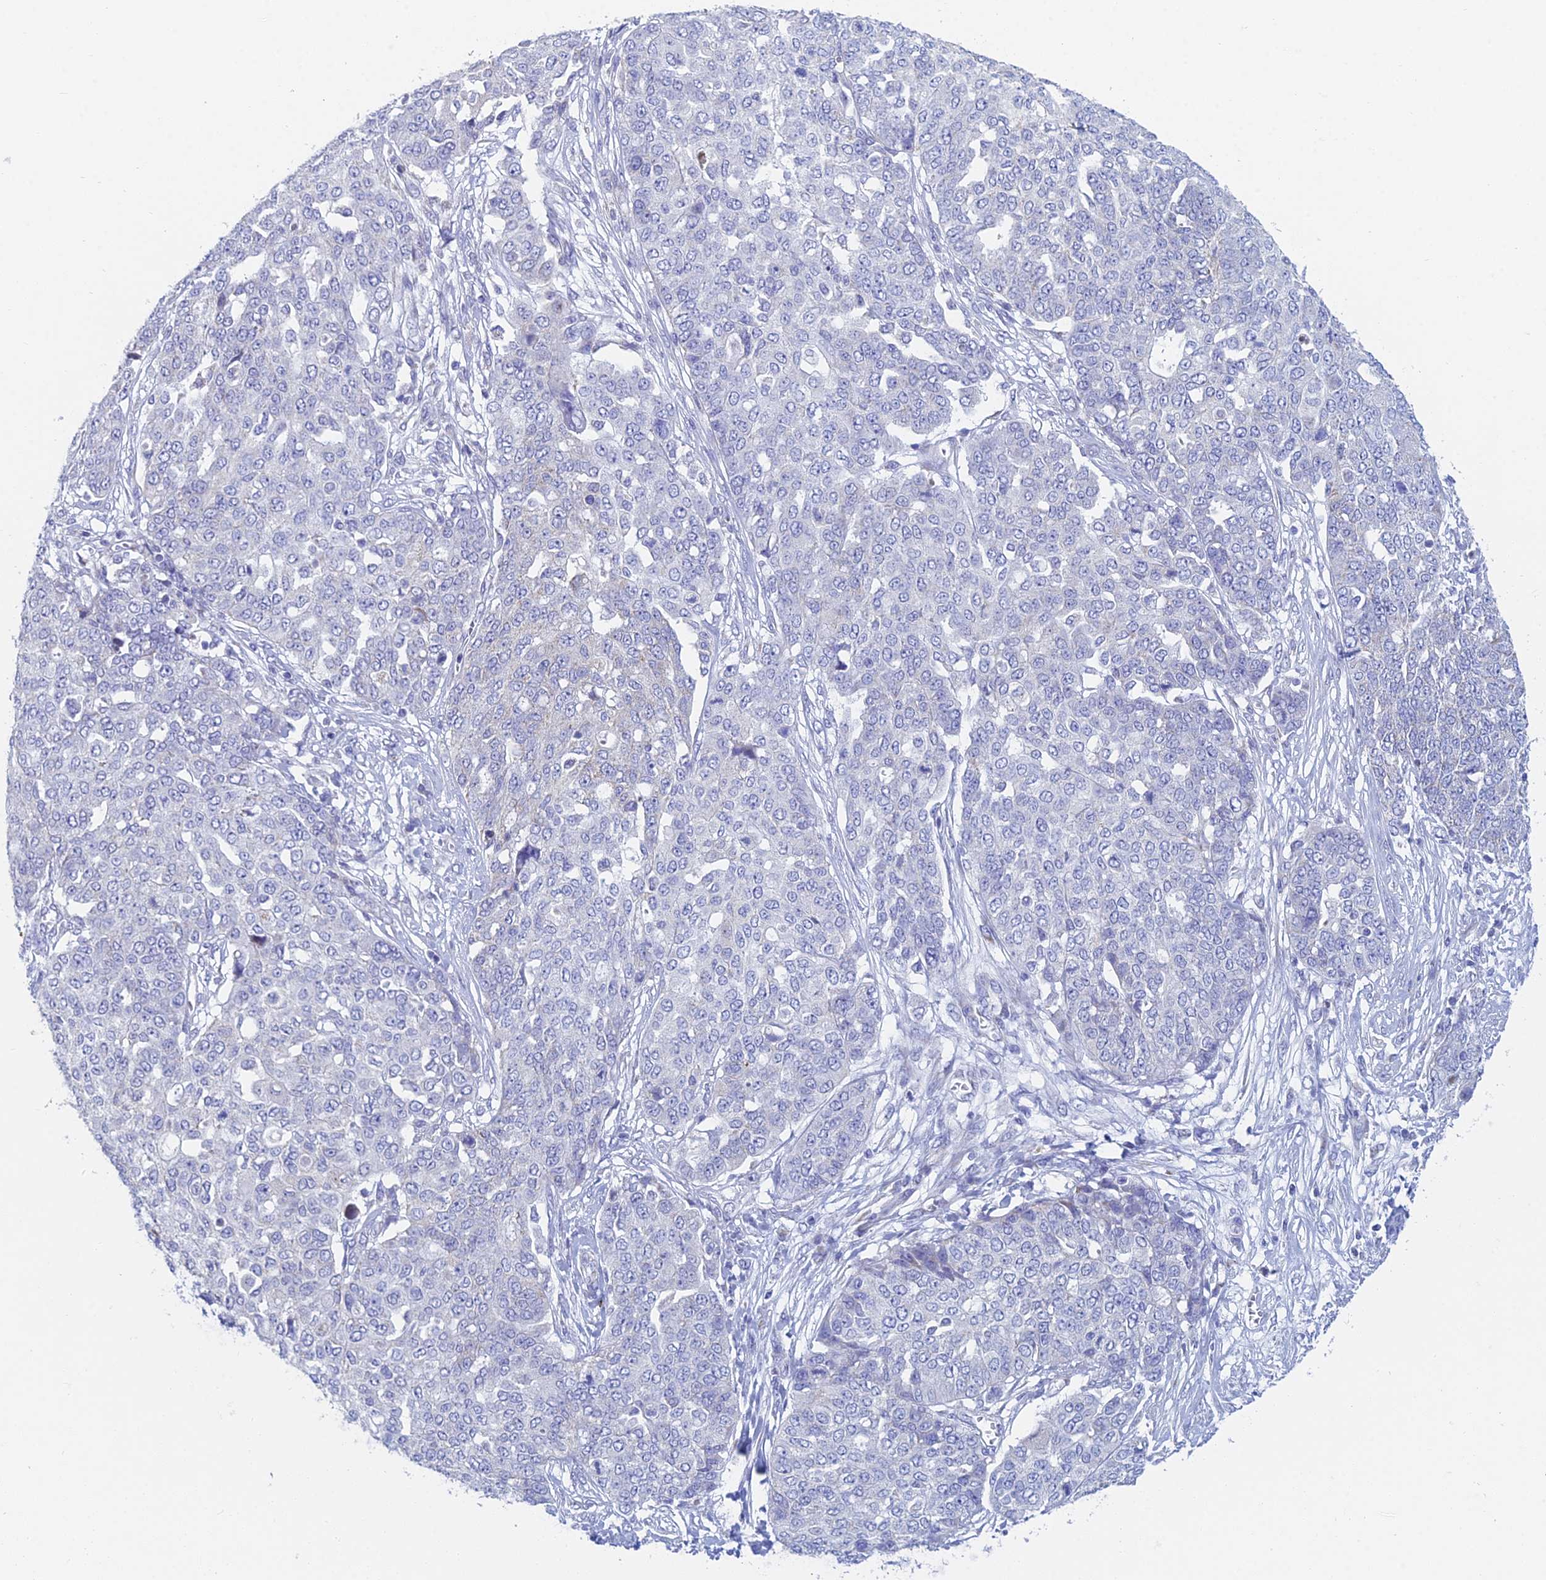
{"staining": {"intensity": "negative", "quantity": "none", "location": "none"}, "tissue": "ovarian cancer", "cell_type": "Tumor cells", "image_type": "cancer", "snomed": [{"axis": "morphology", "description": "Cystadenocarcinoma, serous, NOS"}, {"axis": "topography", "description": "Soft tissue"}, {"axis": "topography", "description": "Ovary"}], "caption": "This is a image of immunohistochemistry staining of ovarian cancer (serous cystadenocarcinoma), which shows no positivity in tumor cells. The staining was performed using DAB to visualize the protein expression in brown, while the nuclei were stained in blue with hematoxylin (Magnification: 20x).", "gene": "ACSM1", "patient": {"sex": "female", "age": 57}}